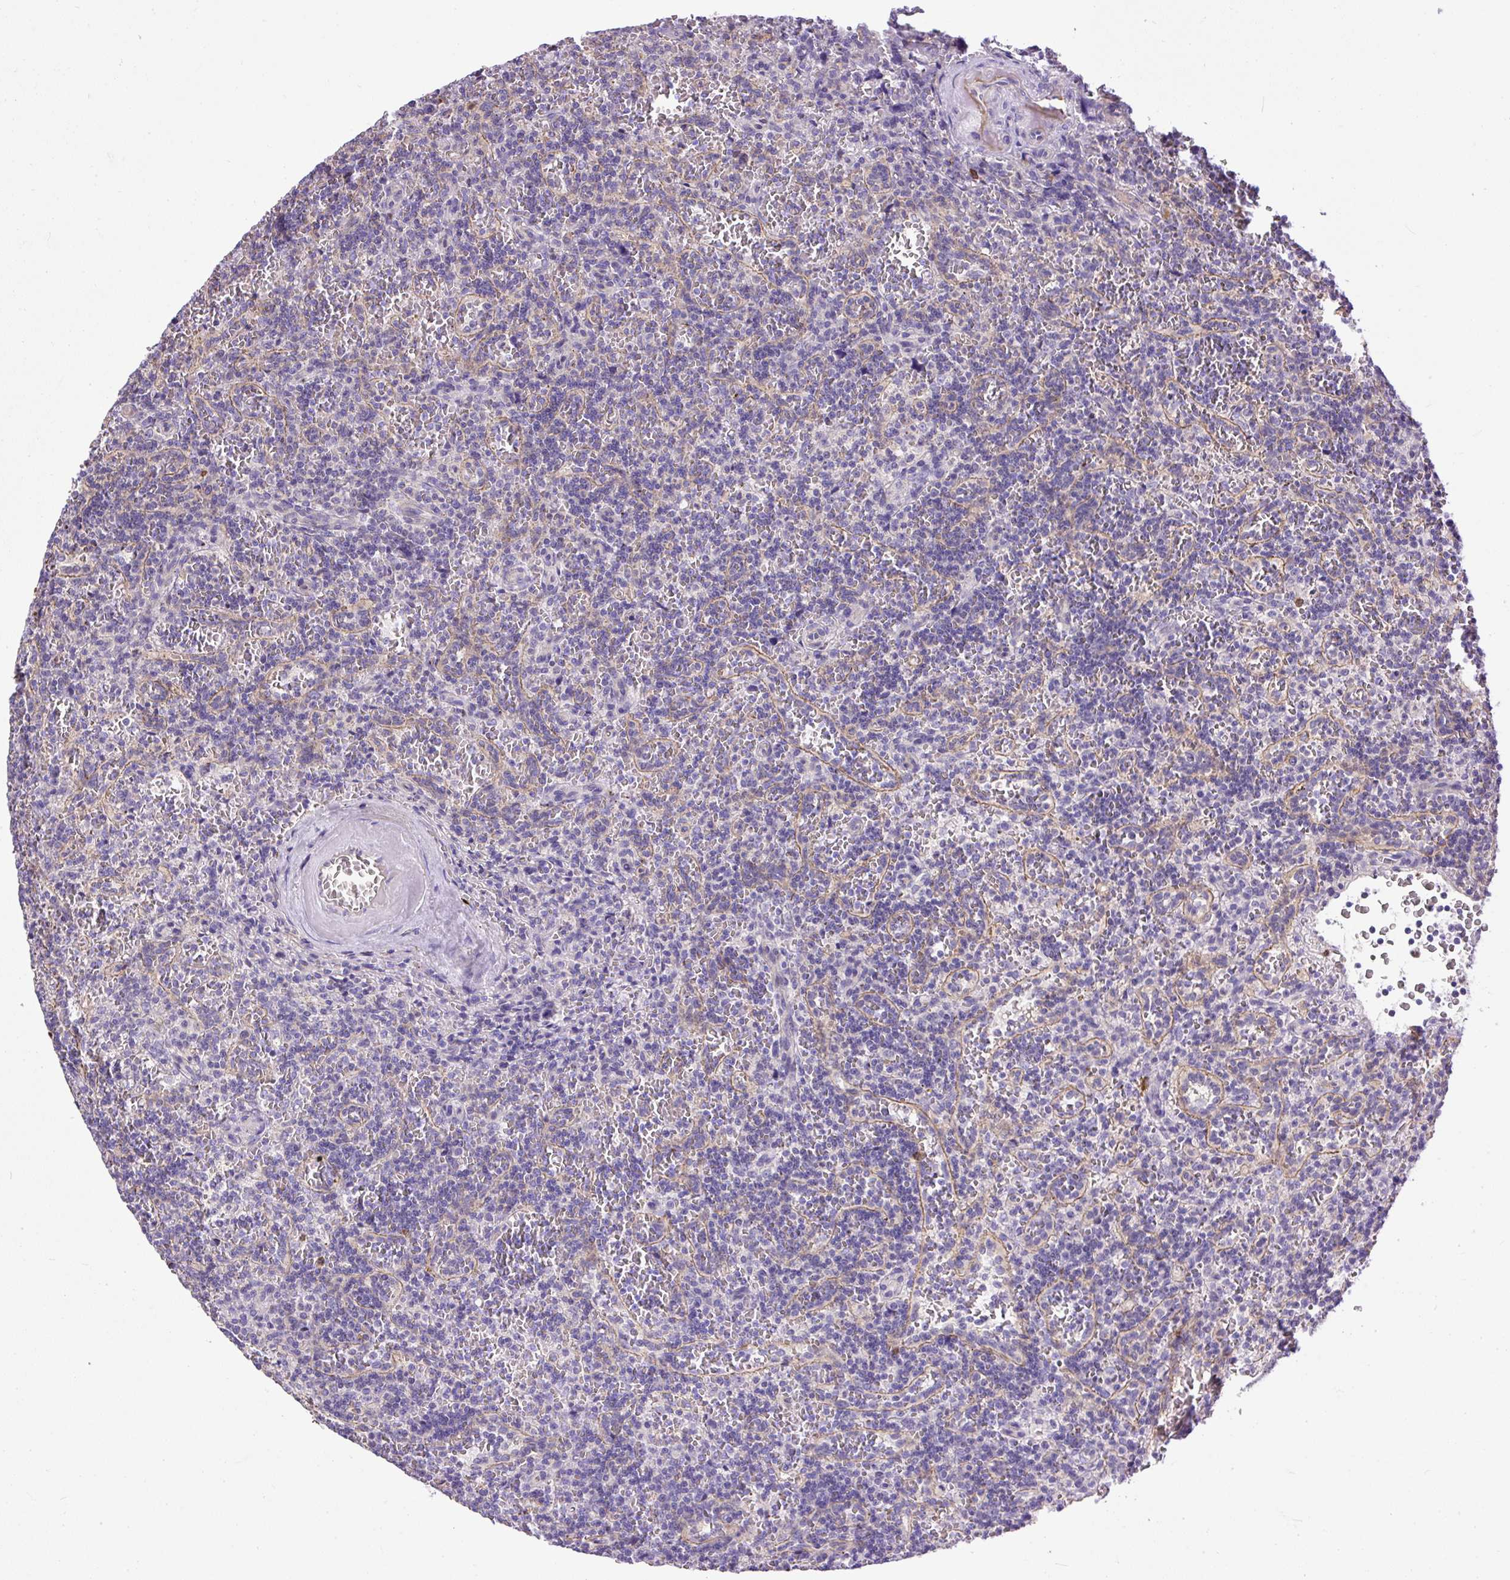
{"staining": {"intensity": "negative", "quantity": "none", "location": "none"}, "tissue": "lymphoma", "cell_type": "Tumor cells", "image_type": "cancer", "snomed": [{"axis": "morphology", "description": "Malignant lymphoma, non-Hodgkin's type, Low grade"}, {"axis": "topography", "description": "Spleen"}], "caption": "Immunohistochemical staining of malignant lymphoma, non-Hodgkin's type (low-grade) shows no significant expression in tumor cells.", "gene": "CFAP47", "patient": {"sex": "male", "age": 73}}